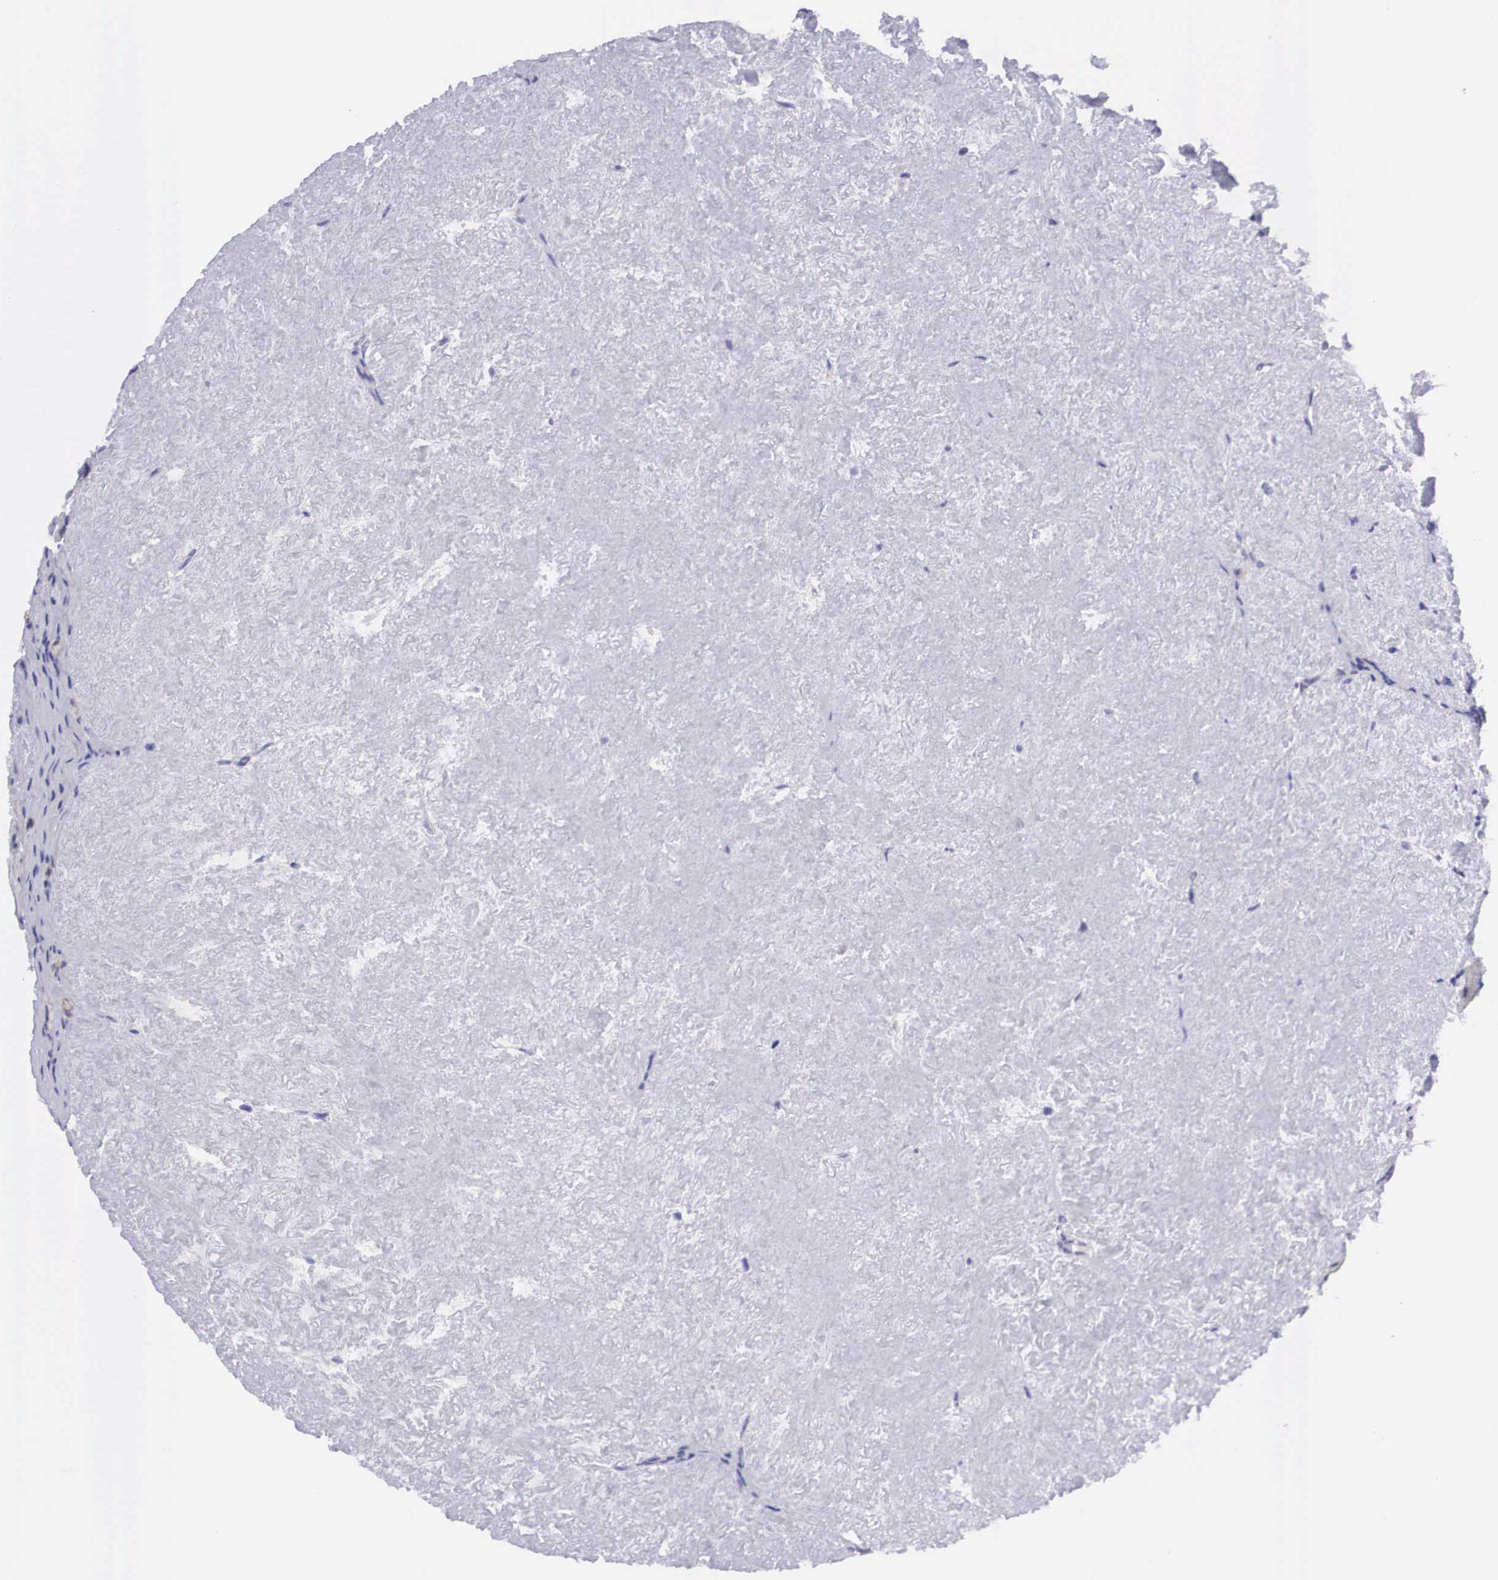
{"staining": {"intensity": "negative", "quantity": "none", "location": "none"}, "tissue": "ovary", "cell_type": "Ovarian stroma cells", "image_type": "normal", "snomed": [{"axis": "morphology", "description": "Normal tissue, NOS"}, {"axis": "topography", "description": "Ovary"}], "caption": "This is an IHC photomicrograph of normal ovary. There is no positivity in ovarian stroma cells.", "gene": "BCAR1", "patient": {"sex": "female", "age": 53}}